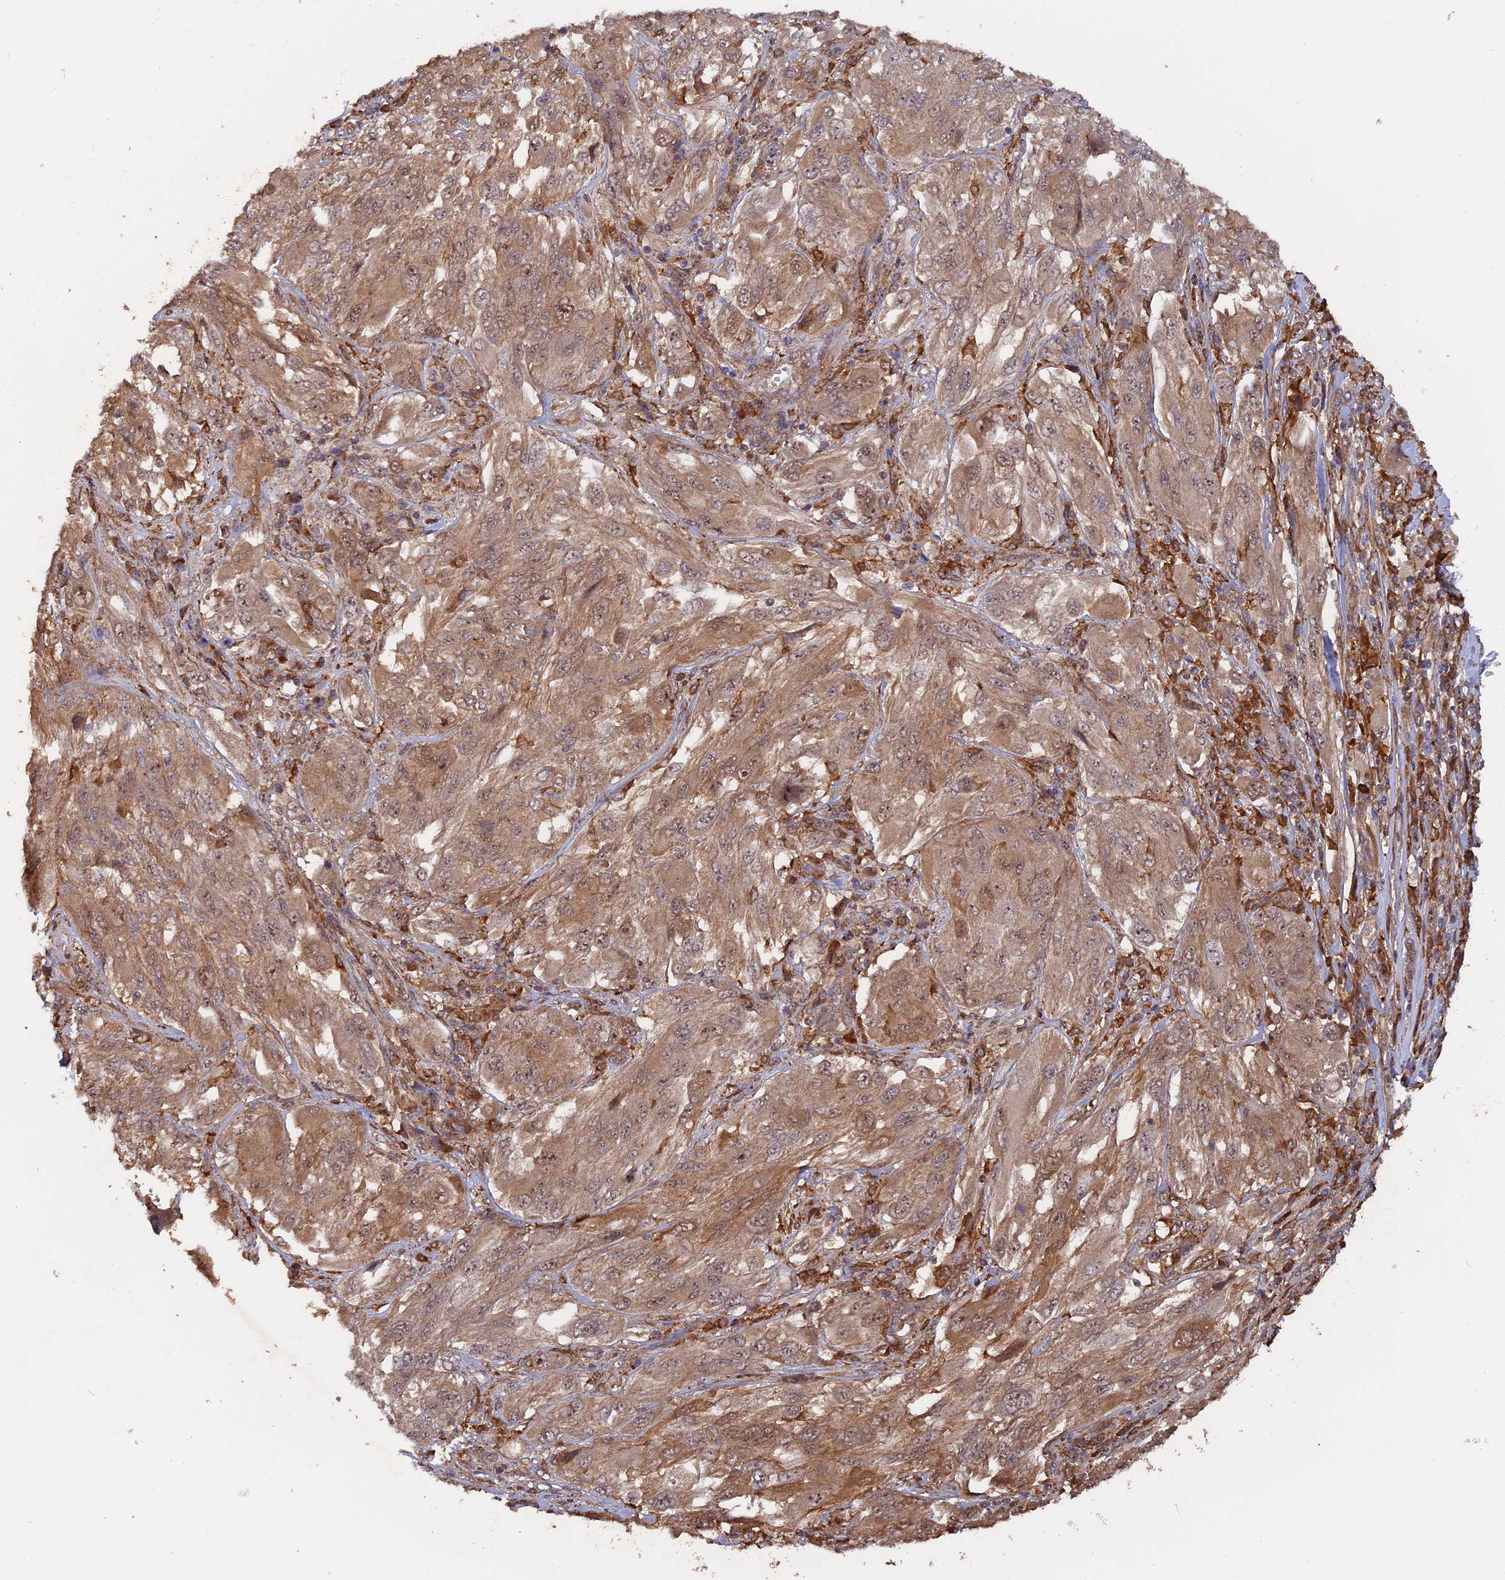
{"staining": {"intensity": "moderate", "quantity": ">75%", "location": "cytoplasmic/membranous"}, "tissue": "melanoma", "cell_type": "Tumor cells", "image_type": "cancer", "snomed": [{"axis": "morphology", "description": "Malignant melanoma, NOS"}, {"axis": "topography", "description": "Skin"}], "caption": "High-magnification brightfield microscopy of malignant melanoma stained with DAB (3,3'-diaminobenzidine) (brown) and counterstained with hematoxylin (blue). tumor cells exhibit moderate cytoplasmic/membranous expression is appreciated in about>75% of cells.", "gene": "SAC3D1", "patient": {"sex": "female", "age": 91}}